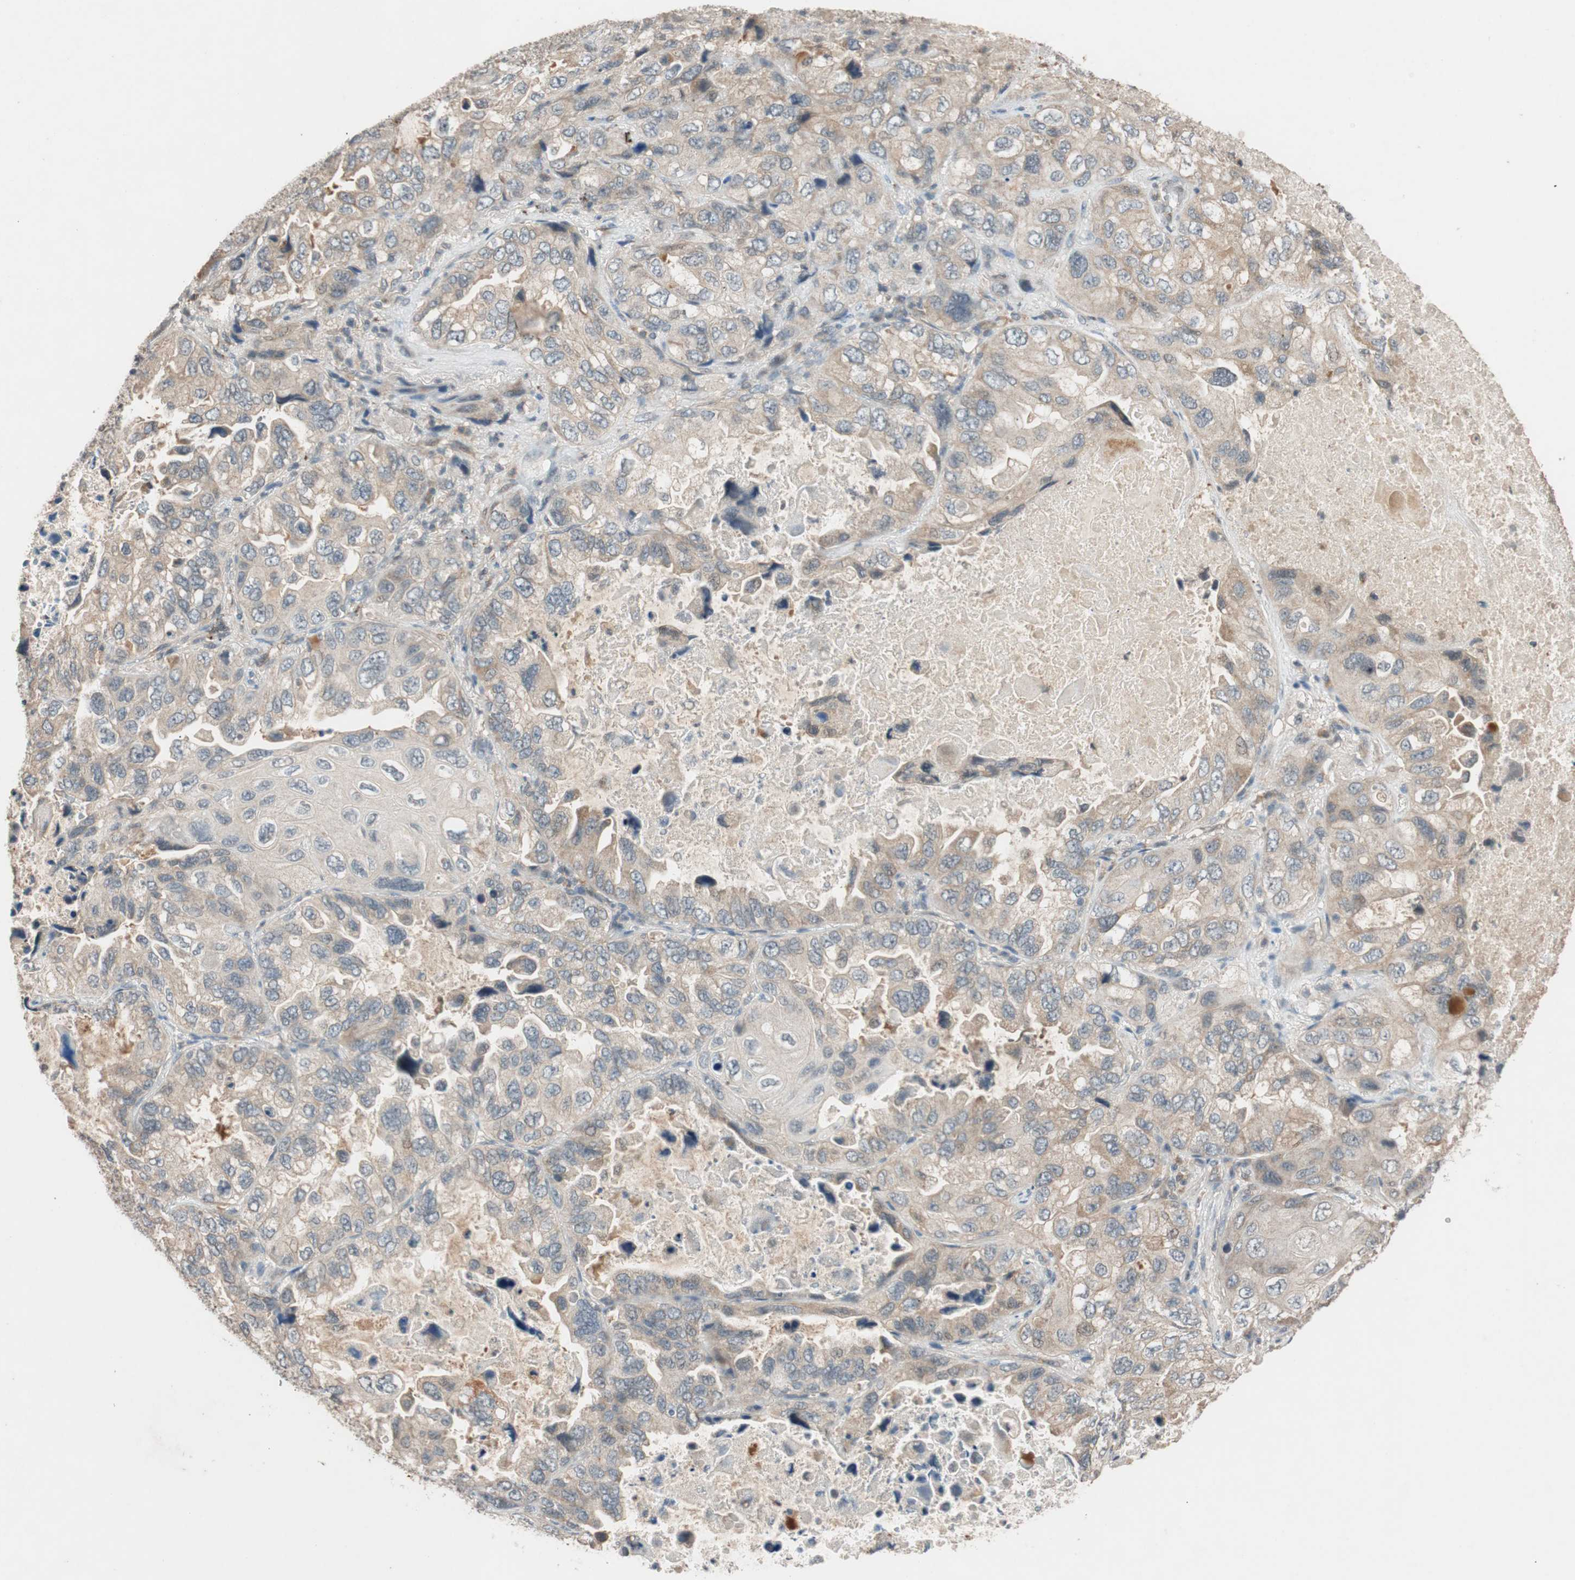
{"staining": {"intensity": "weak", "quantity": ">75%", "location": "cytoplasmic/membranous"}, "tissue": "lung cancer", "cell_type": "Tumor cells", "image_type": "cancer", "snomed": [{"axis": "morphology", "description": "Squamous cell carcinoma, NOS"}, {"axis": "topography", "description": "Lung"}], "caption": "Immunohistochemistry histopathology image of neoplastic tissue: human lung cancer stained using IHC exhibits low levels of weak protein expression localized specifically in the cytoplasmic/membranous of tumor cells, appearing as a cytoplasmic/membranous brown color.", "gene": "GLB1", "patient": {"sex": "female", "age": 73}}